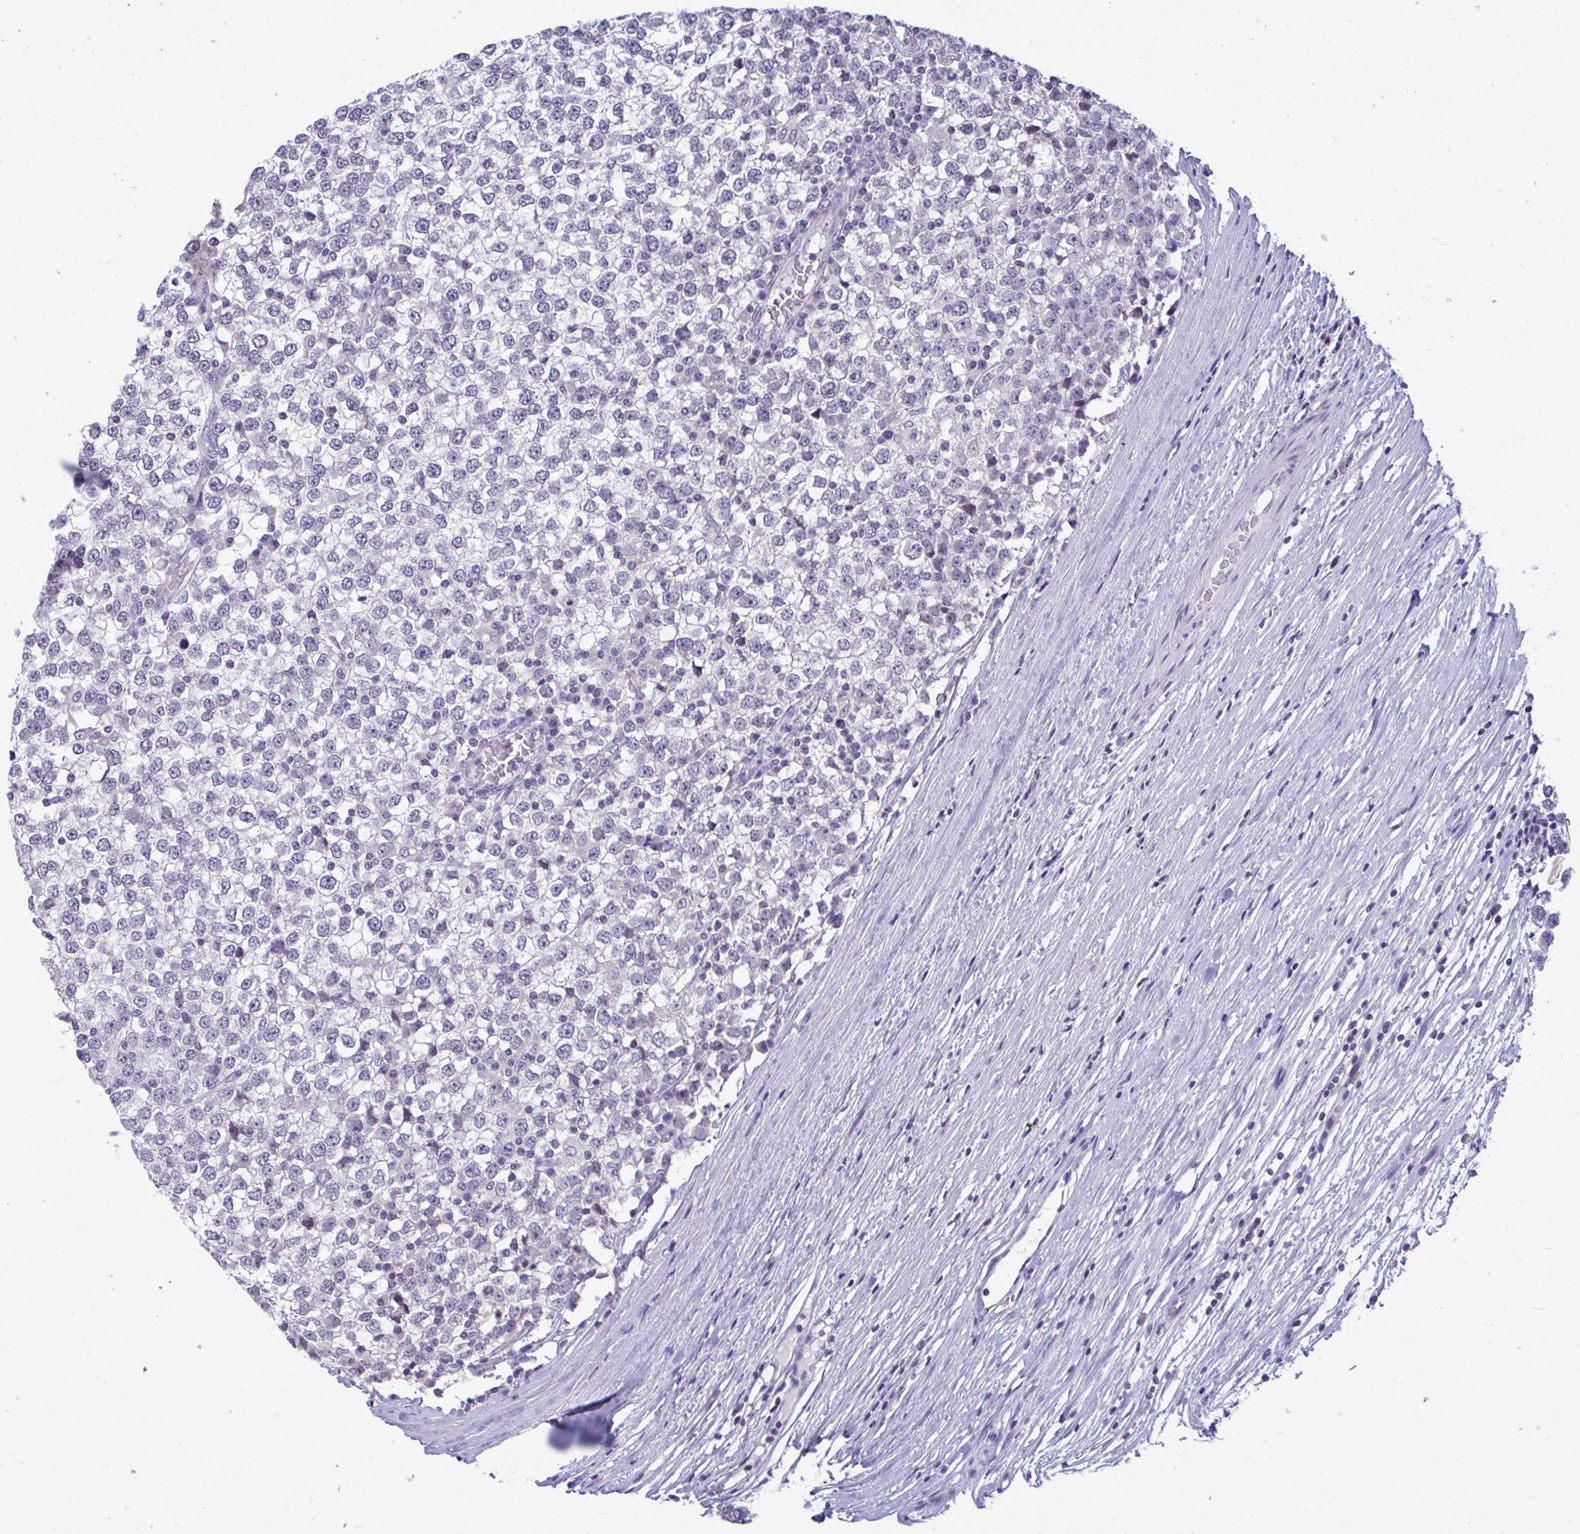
{"staining": {"intensity": "negative", "quantity": "none", "location": "none"}, "tissue": "testis cancer", "cell_type": "Tumor cells", "image_type": "cancer", "snomed": [{"axis": "morphology", "description": "Seminoma, NOS"}, {"axis": "topography", "description": "Testis"}], "caption": "This is an immunohistochemistry (IHC) histopathology image of human testis cancer. There is no staining in tumor cells.", "gene": "PIGK", "patient": {"sex": "male", "age": 65}}